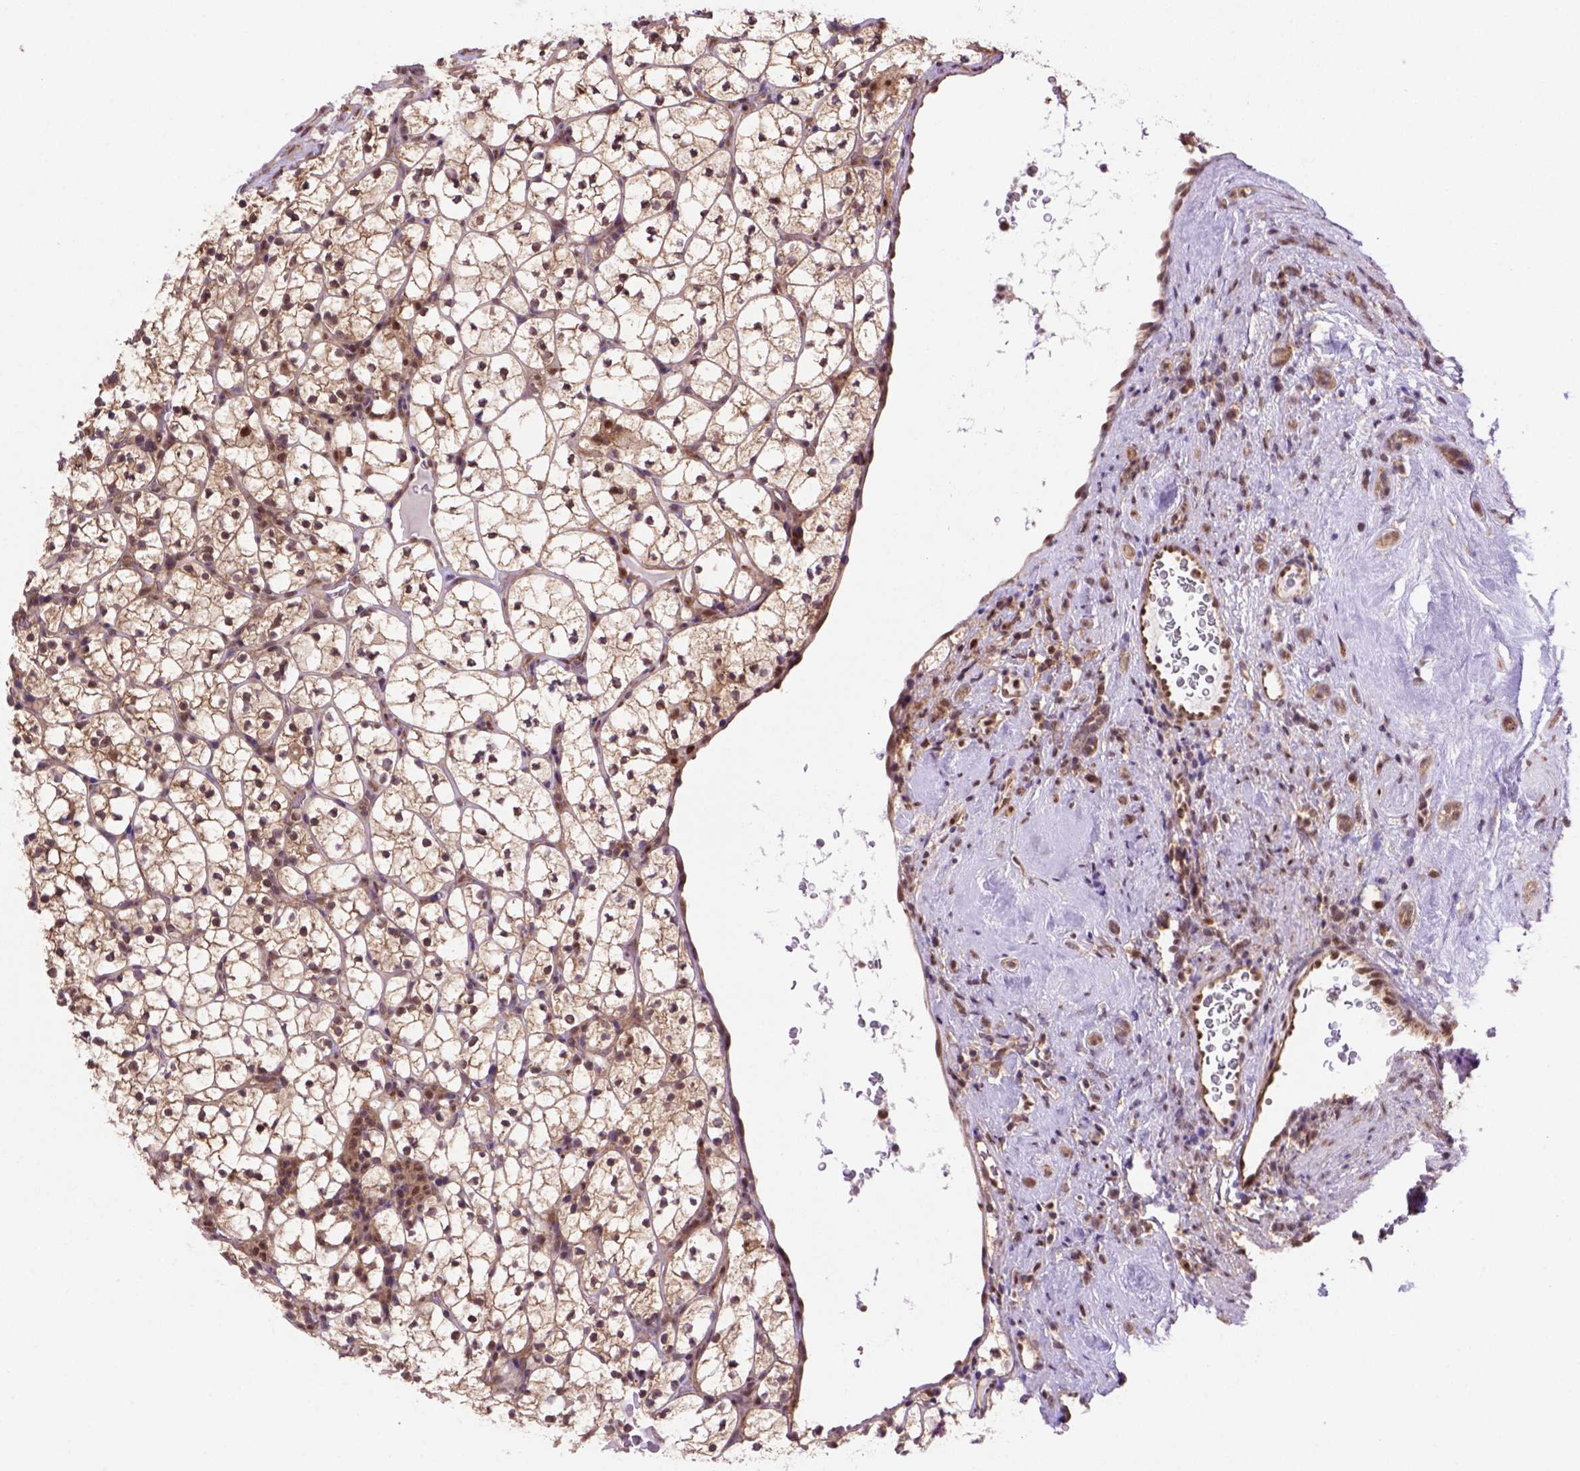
{"staining": {"intensity": "moderate", "quantity": ">75%", "location": "cytoplasmic/membranous,nuclear"}, "tissue": "renal cancer", "cell_type": "Tumor cells", "image_type": "cancer", "snomed": [{"axis": "morphology", "description": "Adenocarcinoma, NOS"}, {"axis": "topography", "description": "Kidney"}], "caption": "DAB immunohistochemical staining of renal adenocarcinoma displays moderate cytoplasmic/membranous and nuclear protein staining in approximately >75% of tumor cells.", "gene": "PSMC2", "patient": {"sex": "female", "age": 89}}